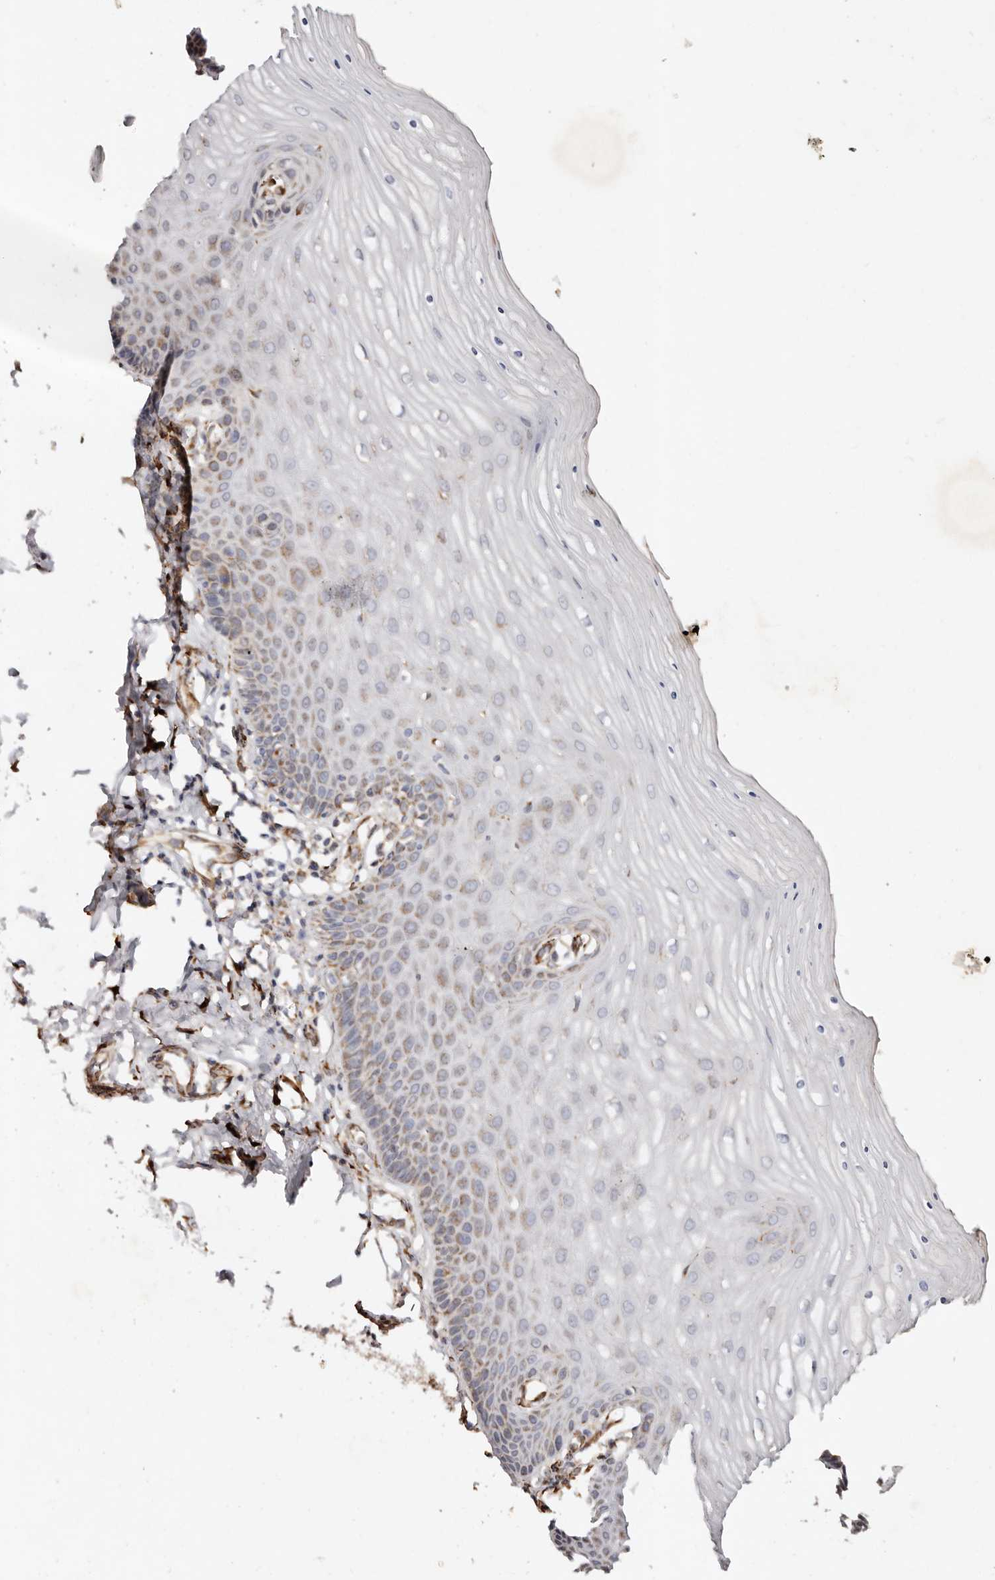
{"staining": {"intensity": "weak", "quantity": ">75%", "location": "cytoplasmic/membranous"}, "tissue": "cervix", "cell_type": "Glandular cells", "image_type": "normal", "snomed": [{"axis": "morphology", "description": "Normal tissue, NOS"}, {"axis": "topography", "description": "Cervix"}], "caption": "Weak cytoplasmic/membranous positivity for a protein is seen in approximately >75% of glandular cells of benign cervix using immunohistochemistry (IHC).", "gene": "SERPINH1", "patient": {"sex": "female", "age": 55}}